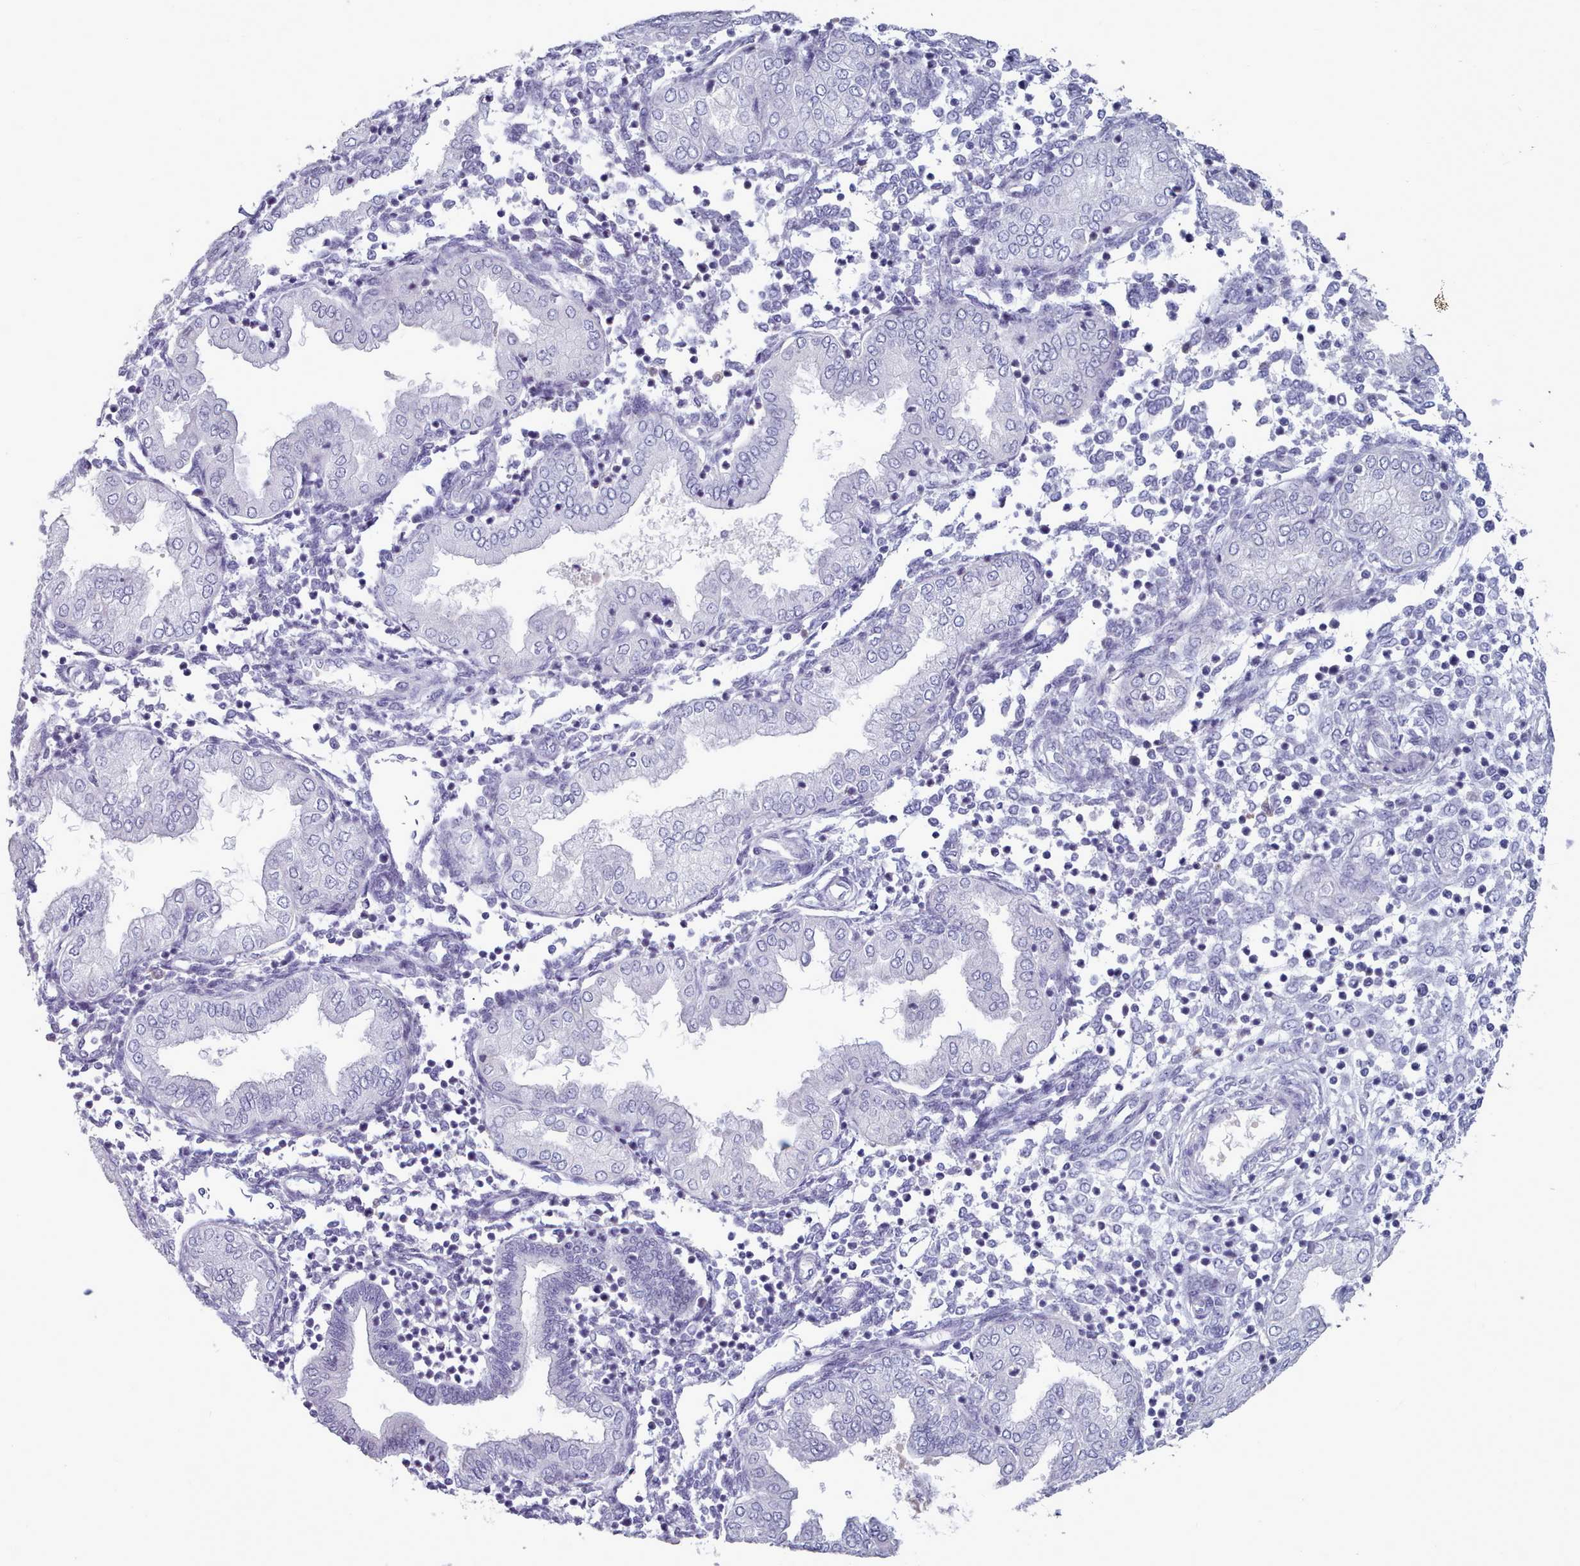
{"staining": {"intensity": "negative", "quantity": "none", "location": "none"}, "tissue": "endometrium", "cell_type": "Cells in endometrial stroma", "image_type": "normal", "snomed": [{"axis": "morphology", "description": "Normal tissue, NOS"}, {"axis": "topography", "description": "Endometrium"}], "caption": "This is a histopathology image of IHC staining of normal endometrium, which shows no staining in cells in endometrial stroma.", "gene": "ZNF43", "patient": {"sex": "female", "age": 53}}